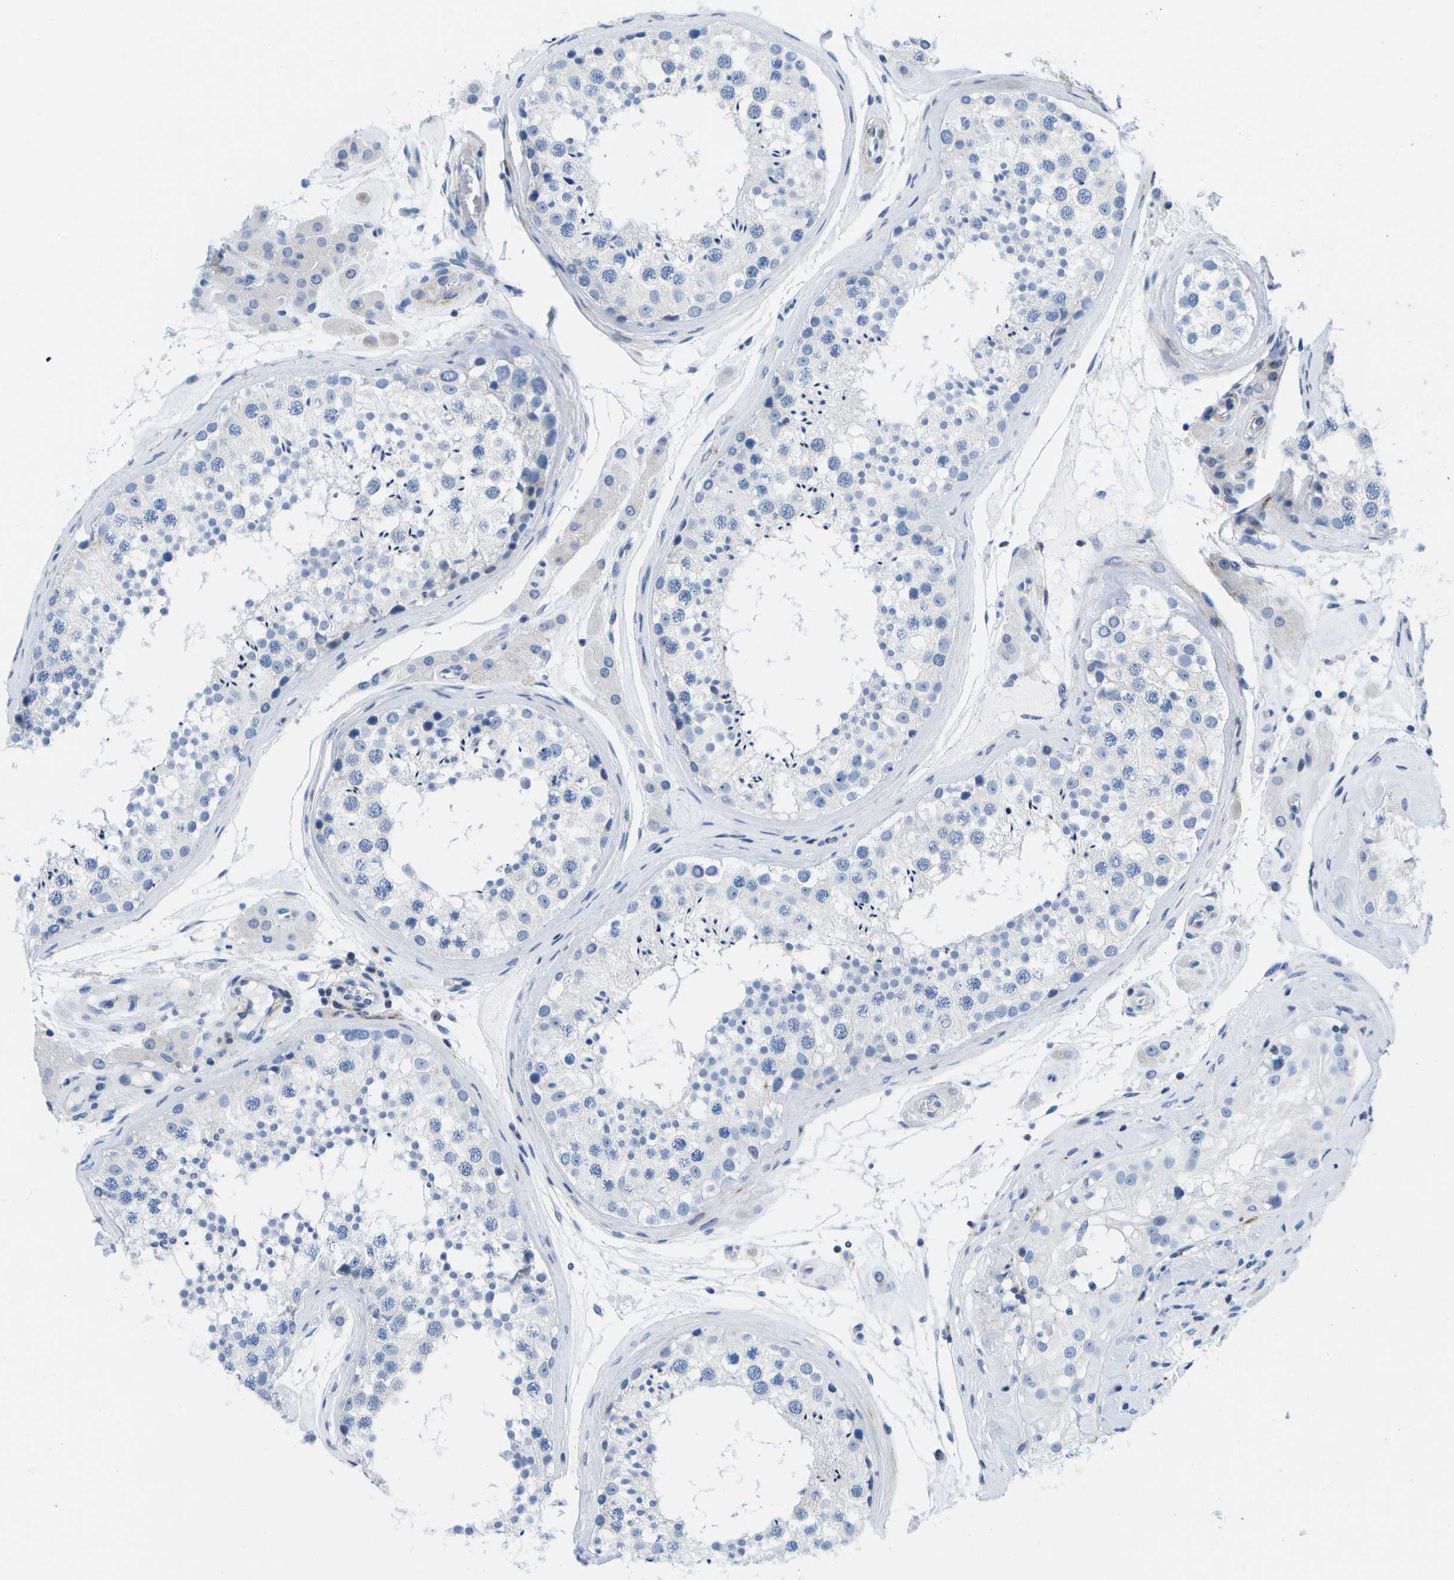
{"staining": {"intensity": "negative", "quantity": "none", "location": "none"}, "tissue": "testis", "cell_type": "Cells in seminiferous ducts", "image_type": "normal", "snomed": [{"axis": "morphology", "description": "Normal tissue, NOS"}, {"axis": "topography", "description": "Testis"}], "caption": "High power microscopy photomicrograph of an immunohistochemistry histopathology image of unremarkable testis, revealing no significant expression in cells in seminiferous ducts. The staining is performed using DAB brown chromogen with nuclei counter-stained in using hematoxylin.", "gene": "ADGRG6", "patient": {"sex": "male", "age": 46}}